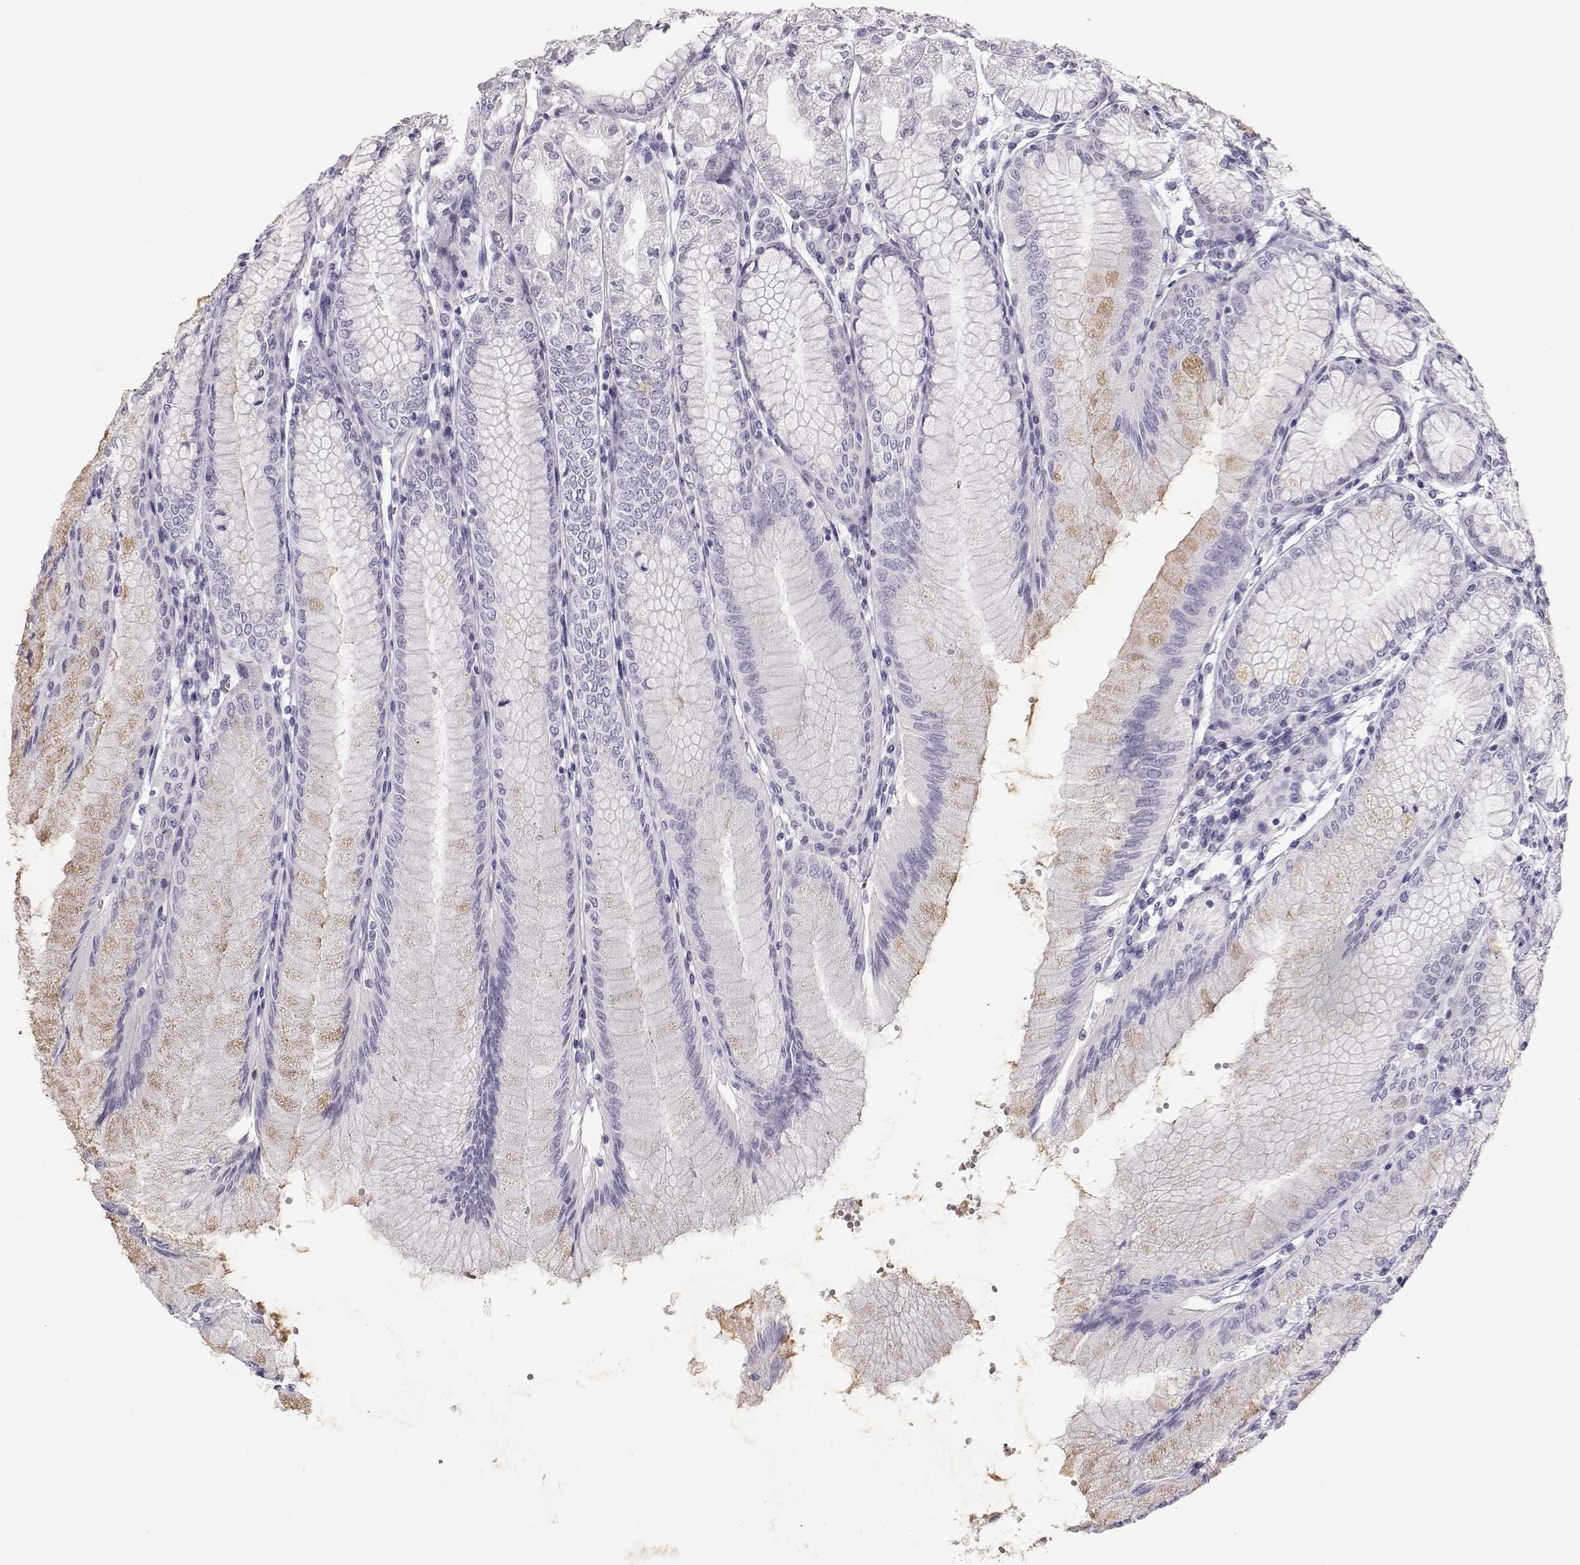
{"staining": {"intensity": "negative", "quantity": "none", "location": "none"}, "tissue": "stomach", "cell_type": "Glandular cells", "image_type": "normal", "snomed": [{"axis": "morphology", "description": "Normal tissue, NOS"}, {"axis": "topography", "description": "Skeletal muscle"}, {"axis": "topography", "description": "Stomach"}], "caption": "This is an immunohistochemistry micrograph of unremarkable stomach. There is no positivity in glandular cells.", "gene": "MIP", "patient": {"sex": "female", "age": 57}}